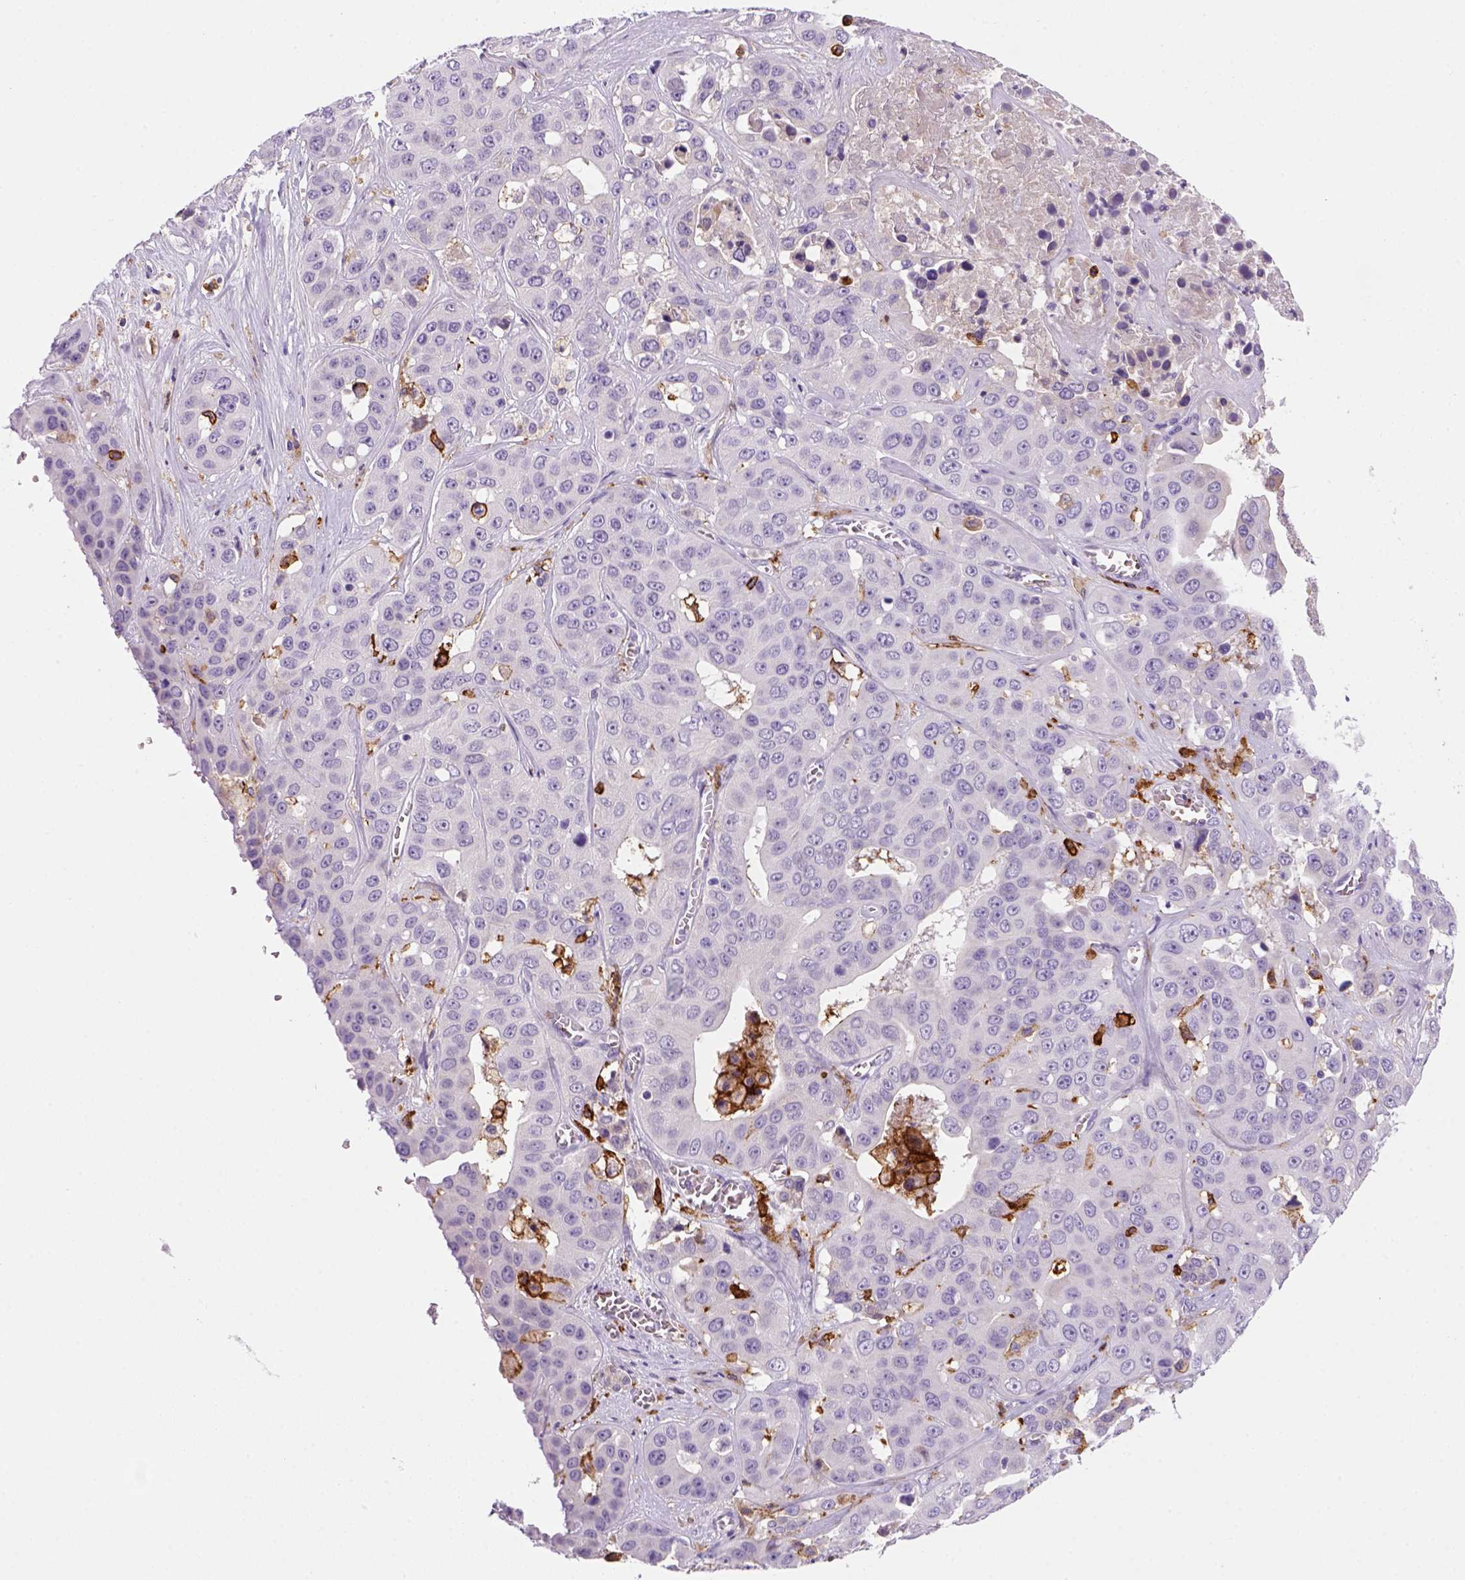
{"staining": {"intensity": "negative", "quantity": "none", "location": "none"}, "tissue": "liver cancer", "cell_type": "Tumor cells", "image_type": "cancer", "snomed": [{"axis": "morphology", "description": "Cholangiocarcinoma"}, {"axis": "topography", "description": "Liver"}], "caption": "Immunohistochemical staining of liver cholangiocarcinoma demonstrates no significant expression in tumor cells. The staining was performed using DAB to visualize the protein expression in brown, while the nuclei were stained in blue with hematoxylin (Magnification: 20x).", "gene": "CD14", "patient": {"sex": "female", "age": 52}}